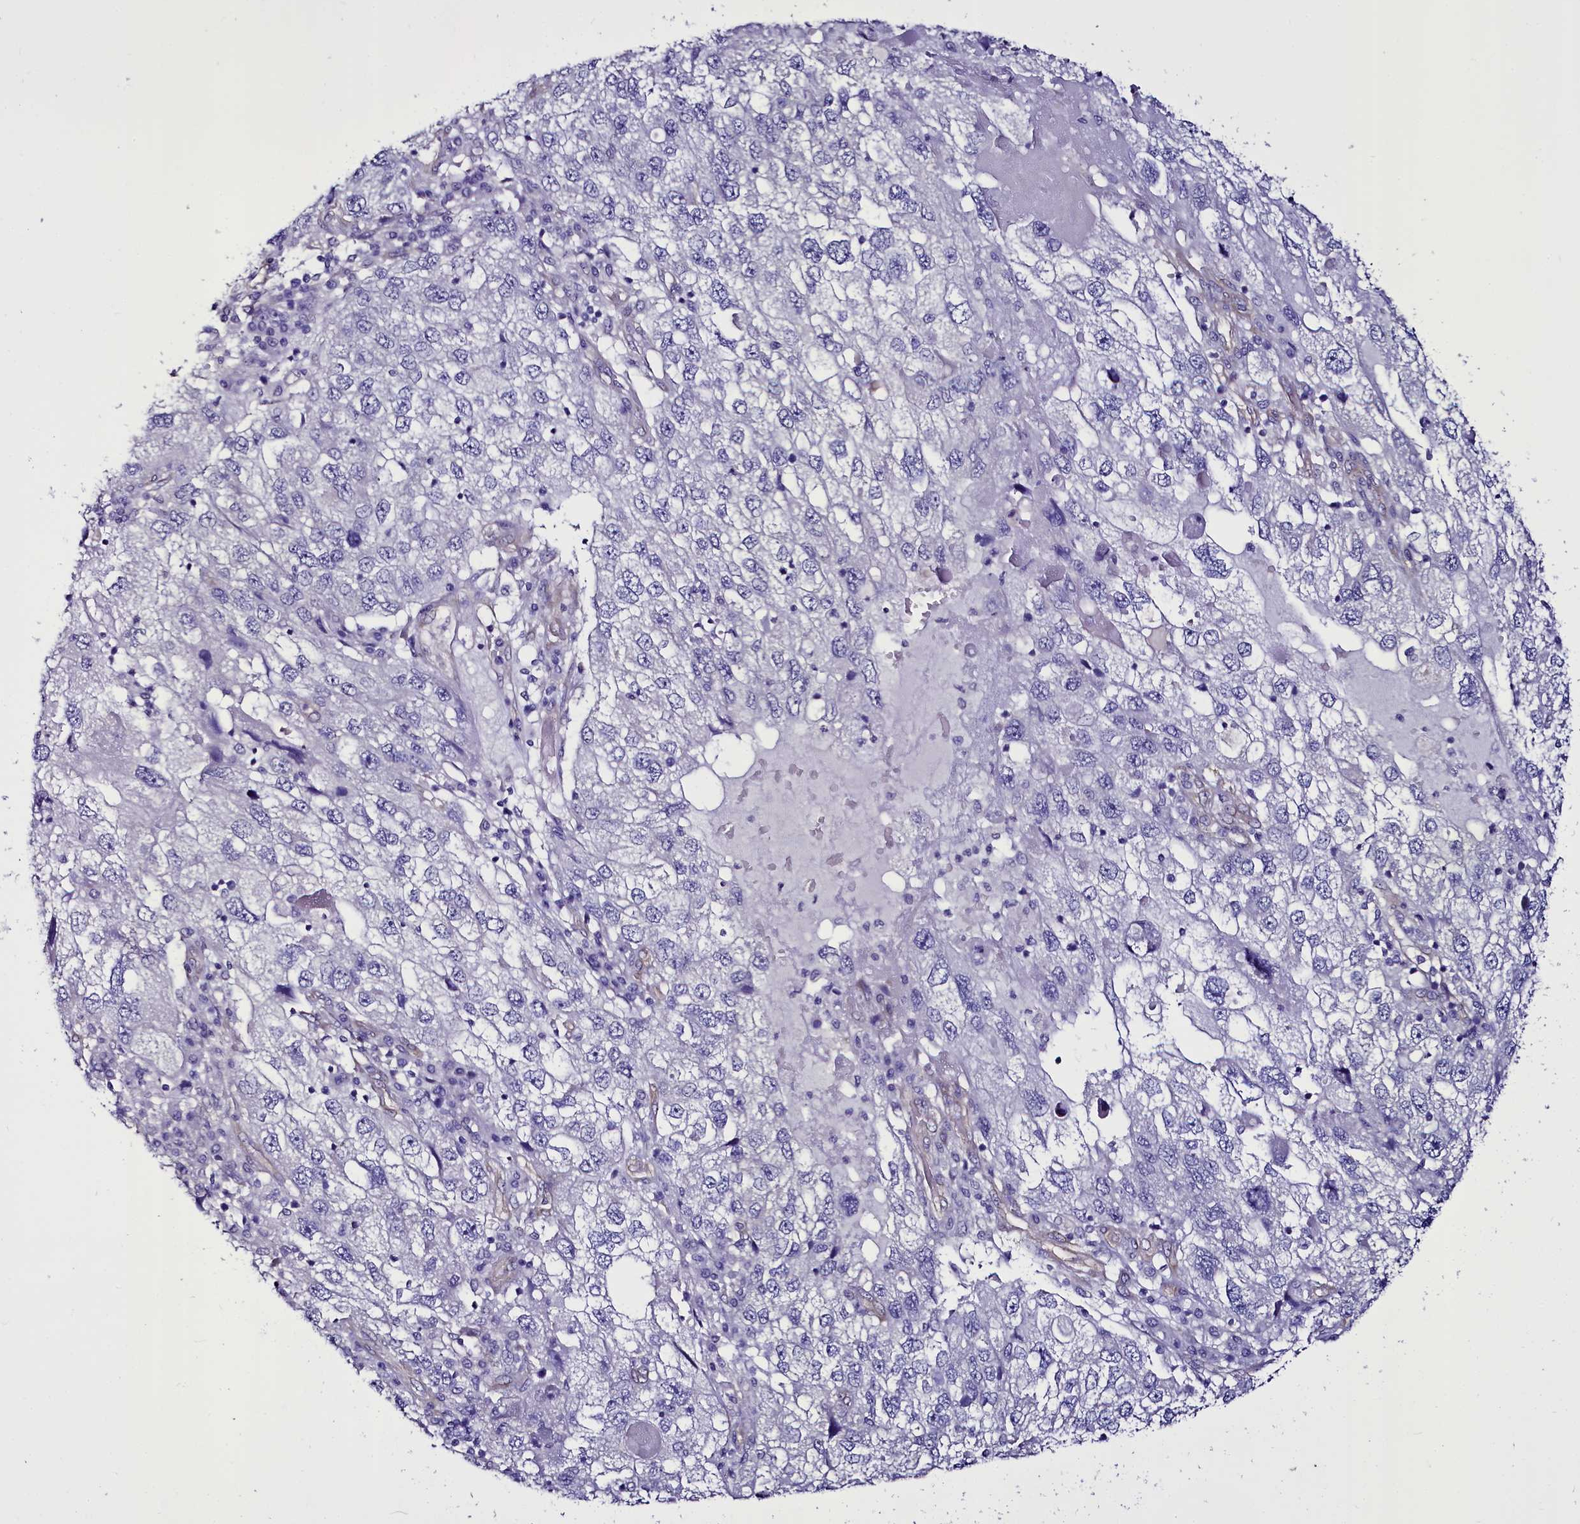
{"staining": {"intensity": "negative", "quantity": "none", "location": "none"}, "tissue": "endometrial cancer", "cell_type": "Tumor cells", "image_type": "cancer", "snomed": [{"axis": "morphology", "description": "Adenocarcinoma, NOS"}, {"axis": "topography", "description": "Endometrium"}], "caption": "The photomicrograph displays no staining of tumor cells in adenocarcinoma (endometrial).", "gene": "STXBP1", "patient": {"sex": "female", "age": 49}}